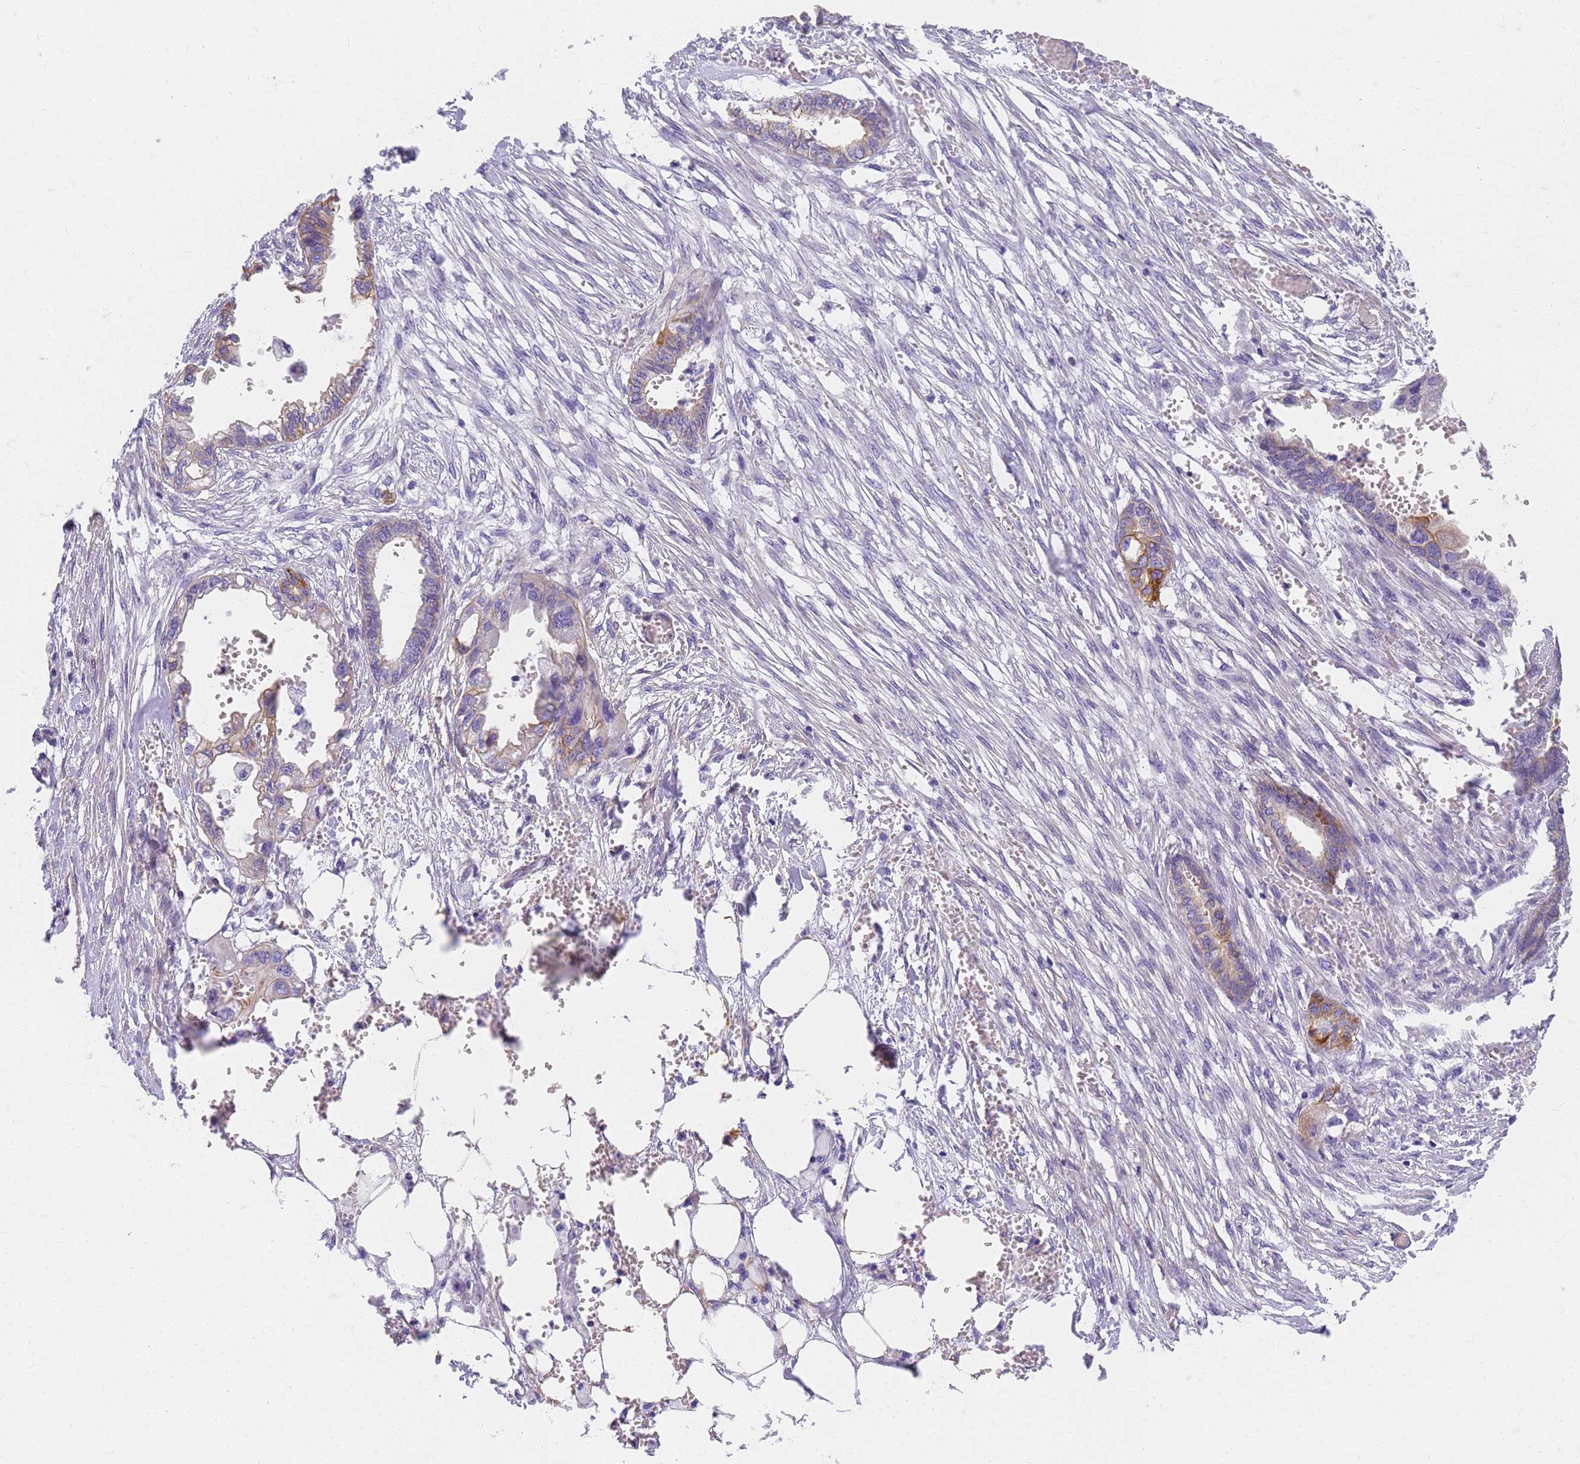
{"staining": {"intensity": "strong", "quantity": "<25%", "location": "cytoplasmic/membranous"}, "tissue": "endometrial cancer", "cell_type": "Tumor cells", "image_type": "cancer", "snomed": [{"axis": "morphology", "description": "Adenocarcinoma, NOS"}, {"axis": "morphology", "description": "Adenocarcinoma, metastatic, NOS"}, {"axis": "topography", "description": "Adipose tissue"}, {"axis": "topography", "description": "Endometrium"}], "caption": "Adenocarcinoma (endometrial) tissue shows strong cytoplasmic/membranous staining in about <25% of tumor cells, visualized by immunohistochemistry.", "gene": "MVB12A", "patient": {"sex": "female", "age": 67}}